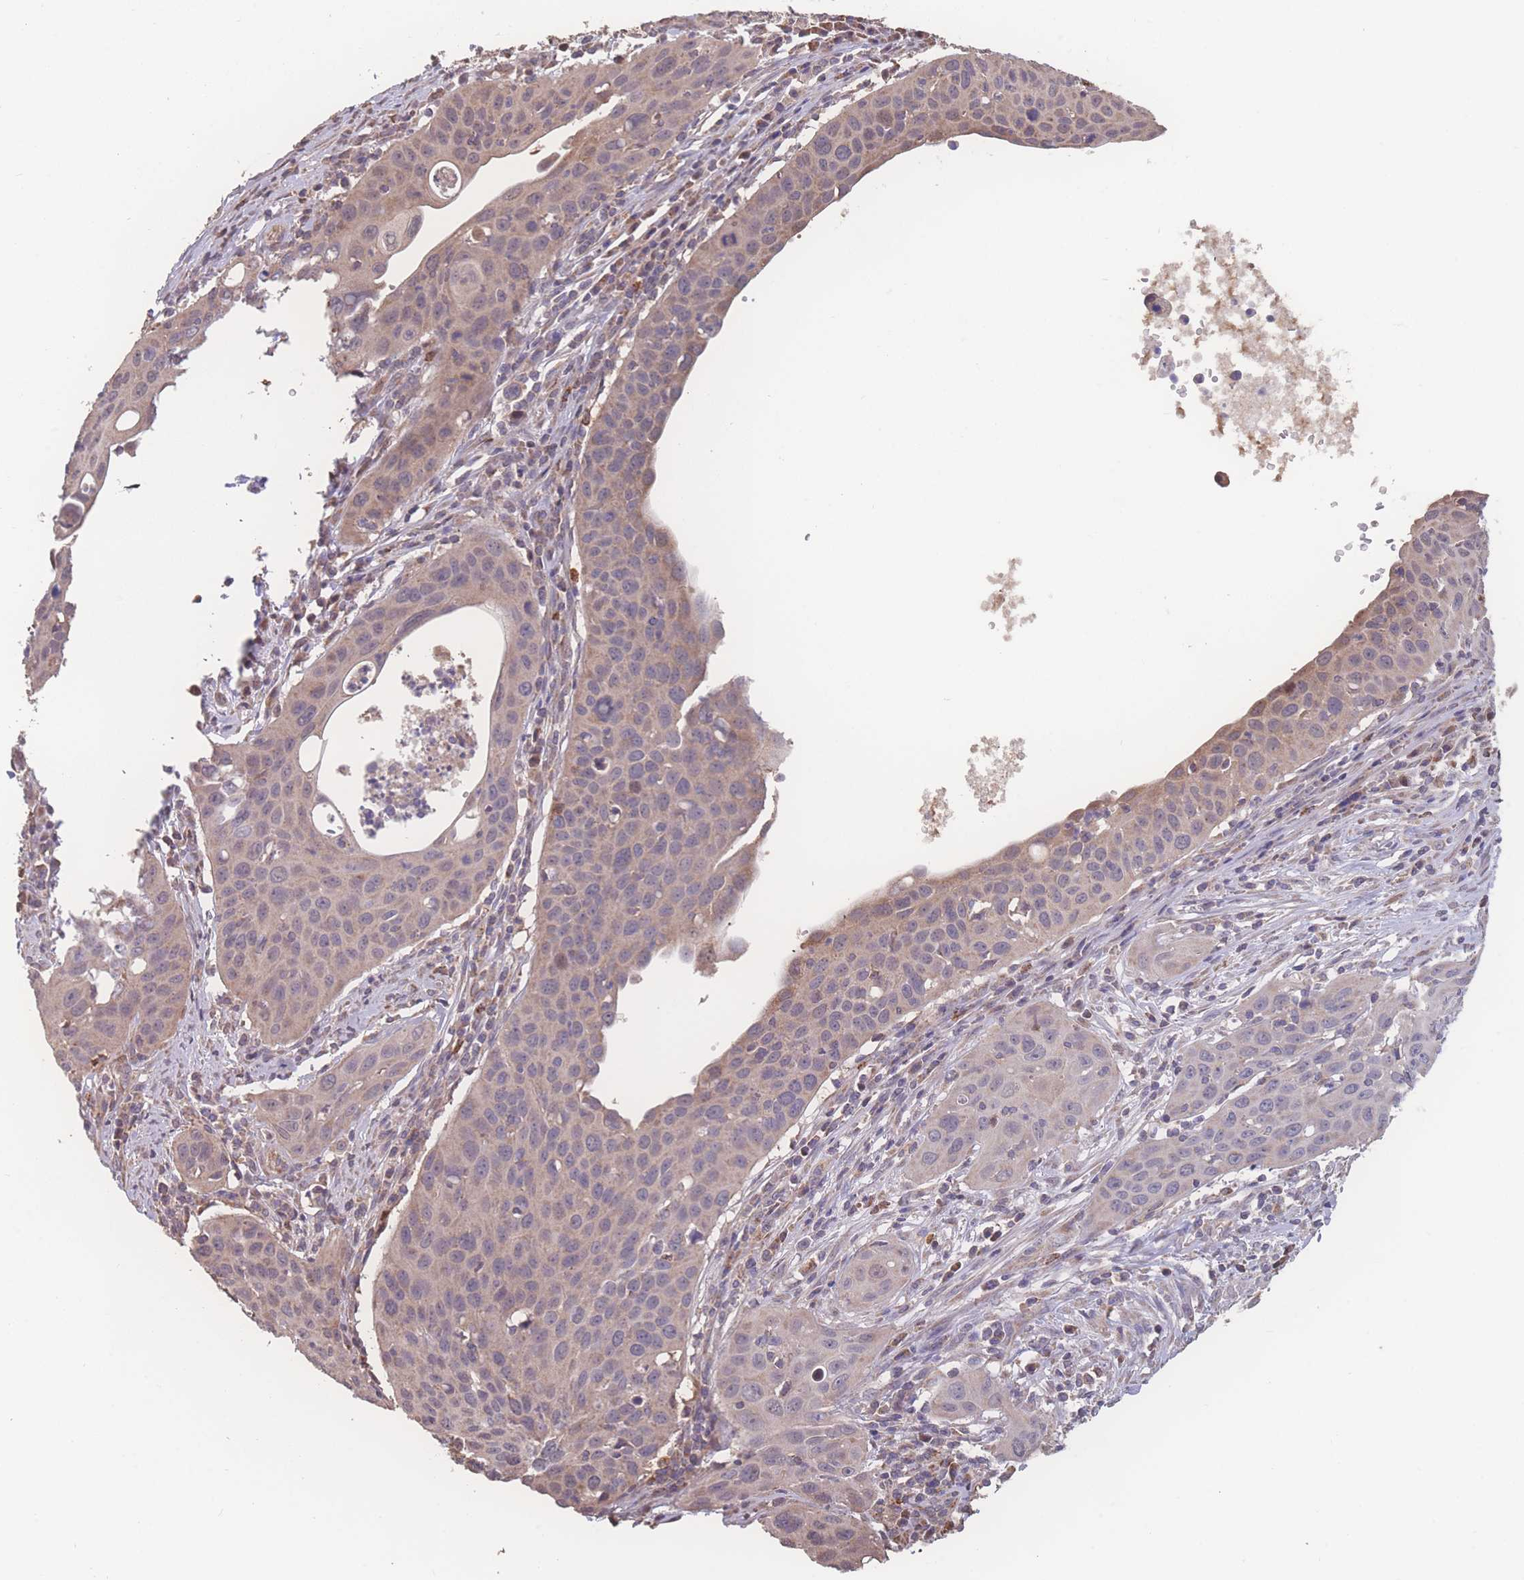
{"staining": {"intensity": "weak", "quantity": ">75%", "location": "cytoplasmic/membranous"}, "tissue": "cervical cancer", "cell_type": "Tumor cells", "image_type": "cancer", "snomed": [{"axis": "morphology", "description": "Squamous cell carcinoma, NOS"}, {"axis": "topography", "description": "Cervix"}], "caption": "Immunohistochemical staining of human cervical cancer exhibits low levels of weak cytoplasmic/membranous positivity in approximately >75% of tumor cells.", "gene": "SGSM3", "patient": {"sex": "female", "age": 36}}